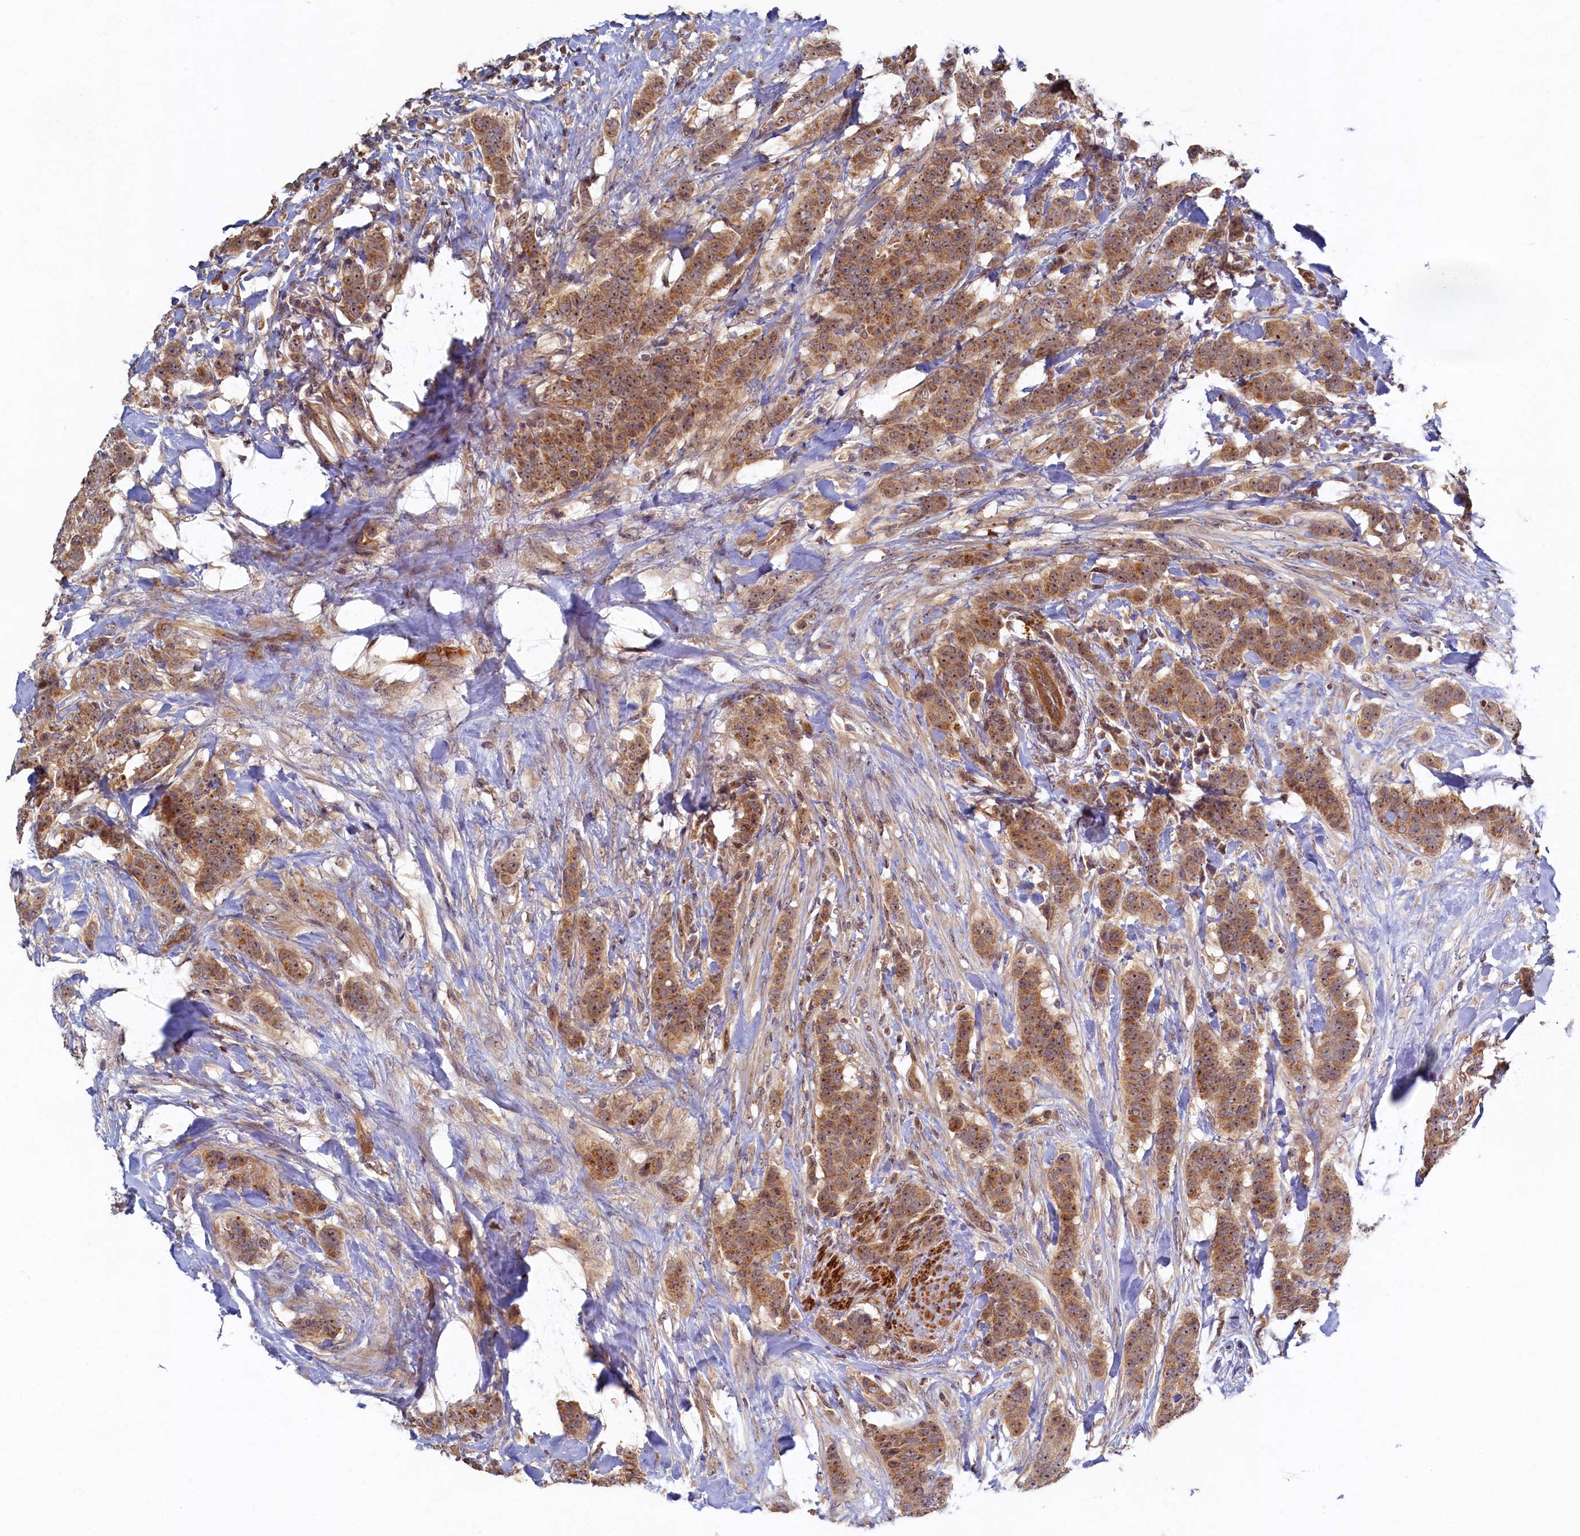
{"staining": {"intensity": "moderate", "quantity": ">75%", "location": "cytoplasmic/membranous,nuclear"}, "tissue": "breast cancer", "cell_type": "Tumor cells", "image_type": "cancer", "snomed": [{"axis": "morphology", "description": "Duct carcinoma"}, {"axis": "topography", "description": "Breast"}], "caption": "The micrograph demonstrates a brown stain indicating the presence of a protein in the cytoplasmic/membranous and nuclear of tumor cells in breast cancer (infiltrating ductal carcinoma).", "gene": "CEP20", "patient": {"sex": "female", "age": 40}}